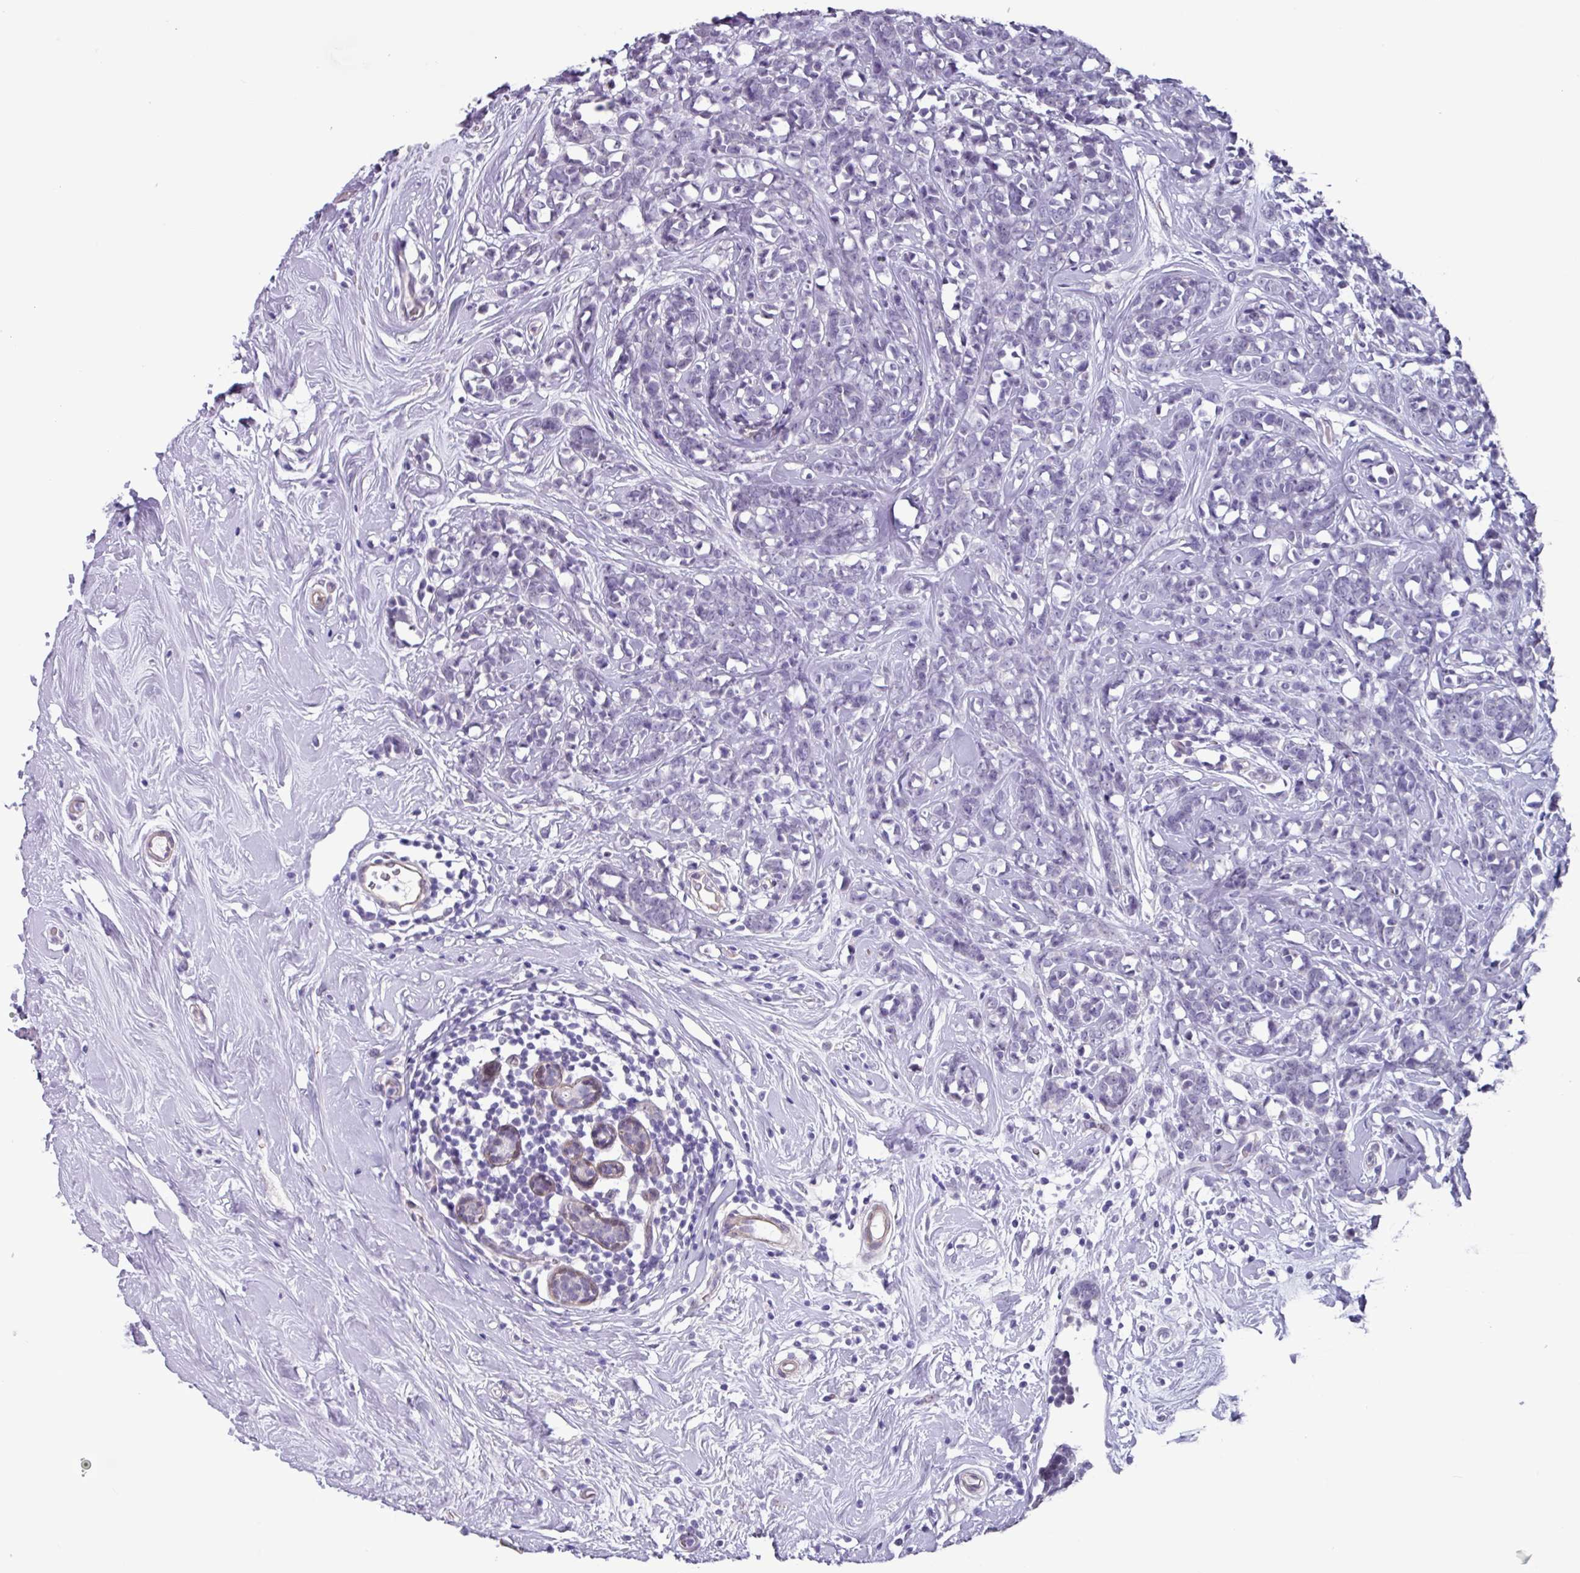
{"staining": {"intensity": "negative", "quantity": "none", "location": "none"}, "tissue": "breast cancer", "cell_type": "Tumor cells", "image_type": "cancer", "snomed": [{"axis": "morphology", "description": "Lobular carcinoma"}, {"axis": "topography", "description": "Breast"}], "caption": "Tumor cells are negative for brown protein staining in breast cancer. The staining was performed using DAB (3,3'-diaminobenzidine) to visualize the protein expression in brown, while the nuclei were stained in blue with hematoxylin (Magnification: 20x).", "gene": "OTX1", "patient": {"sex": "female", "age": 58}}